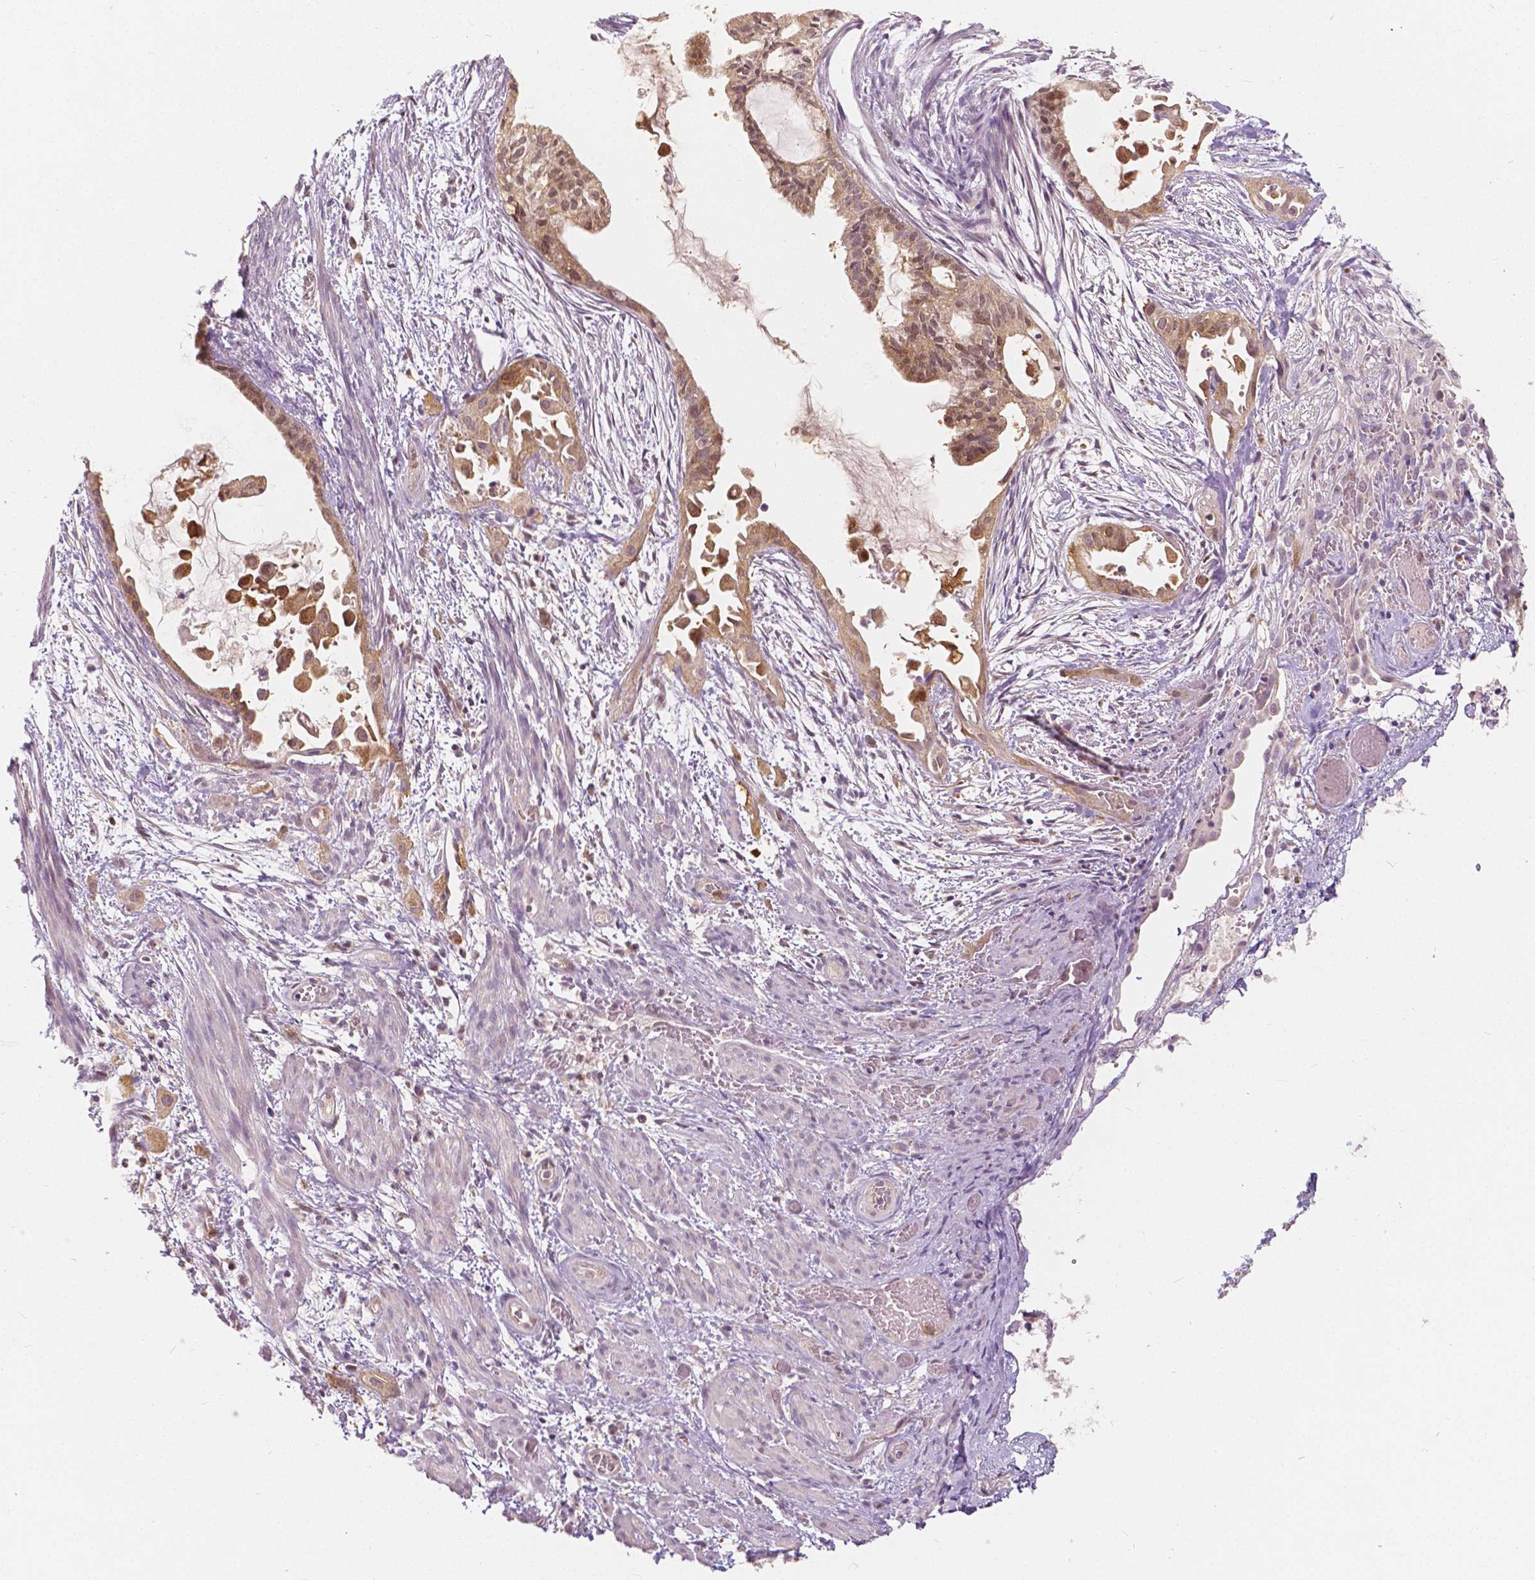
{"staining": {"intensity": "moderate", "quantity": ">75%", "location": "cytoplasmic/membranous,nuclear"}, "tissue": "endometrial cancer", "cell_type": "Tumor cells", "image_type": "cancer", "snomed": [{"axis": "morphology", "description": "Adenocarcinoma, NOS"}, {"axis": "topography", "description": "Endometrium"}], "caption": "This micrograph demonstrates adenocarcinoma (endometrial) stained with IHC to label a protein in brown. The cytoplasmic/membranous and nuclear of tumor cells show moderate positivity for the protein. Nuclei are counter-stained blue.", "gene": "NAPRT", "patient": {"sex": "female", "age": 86}}